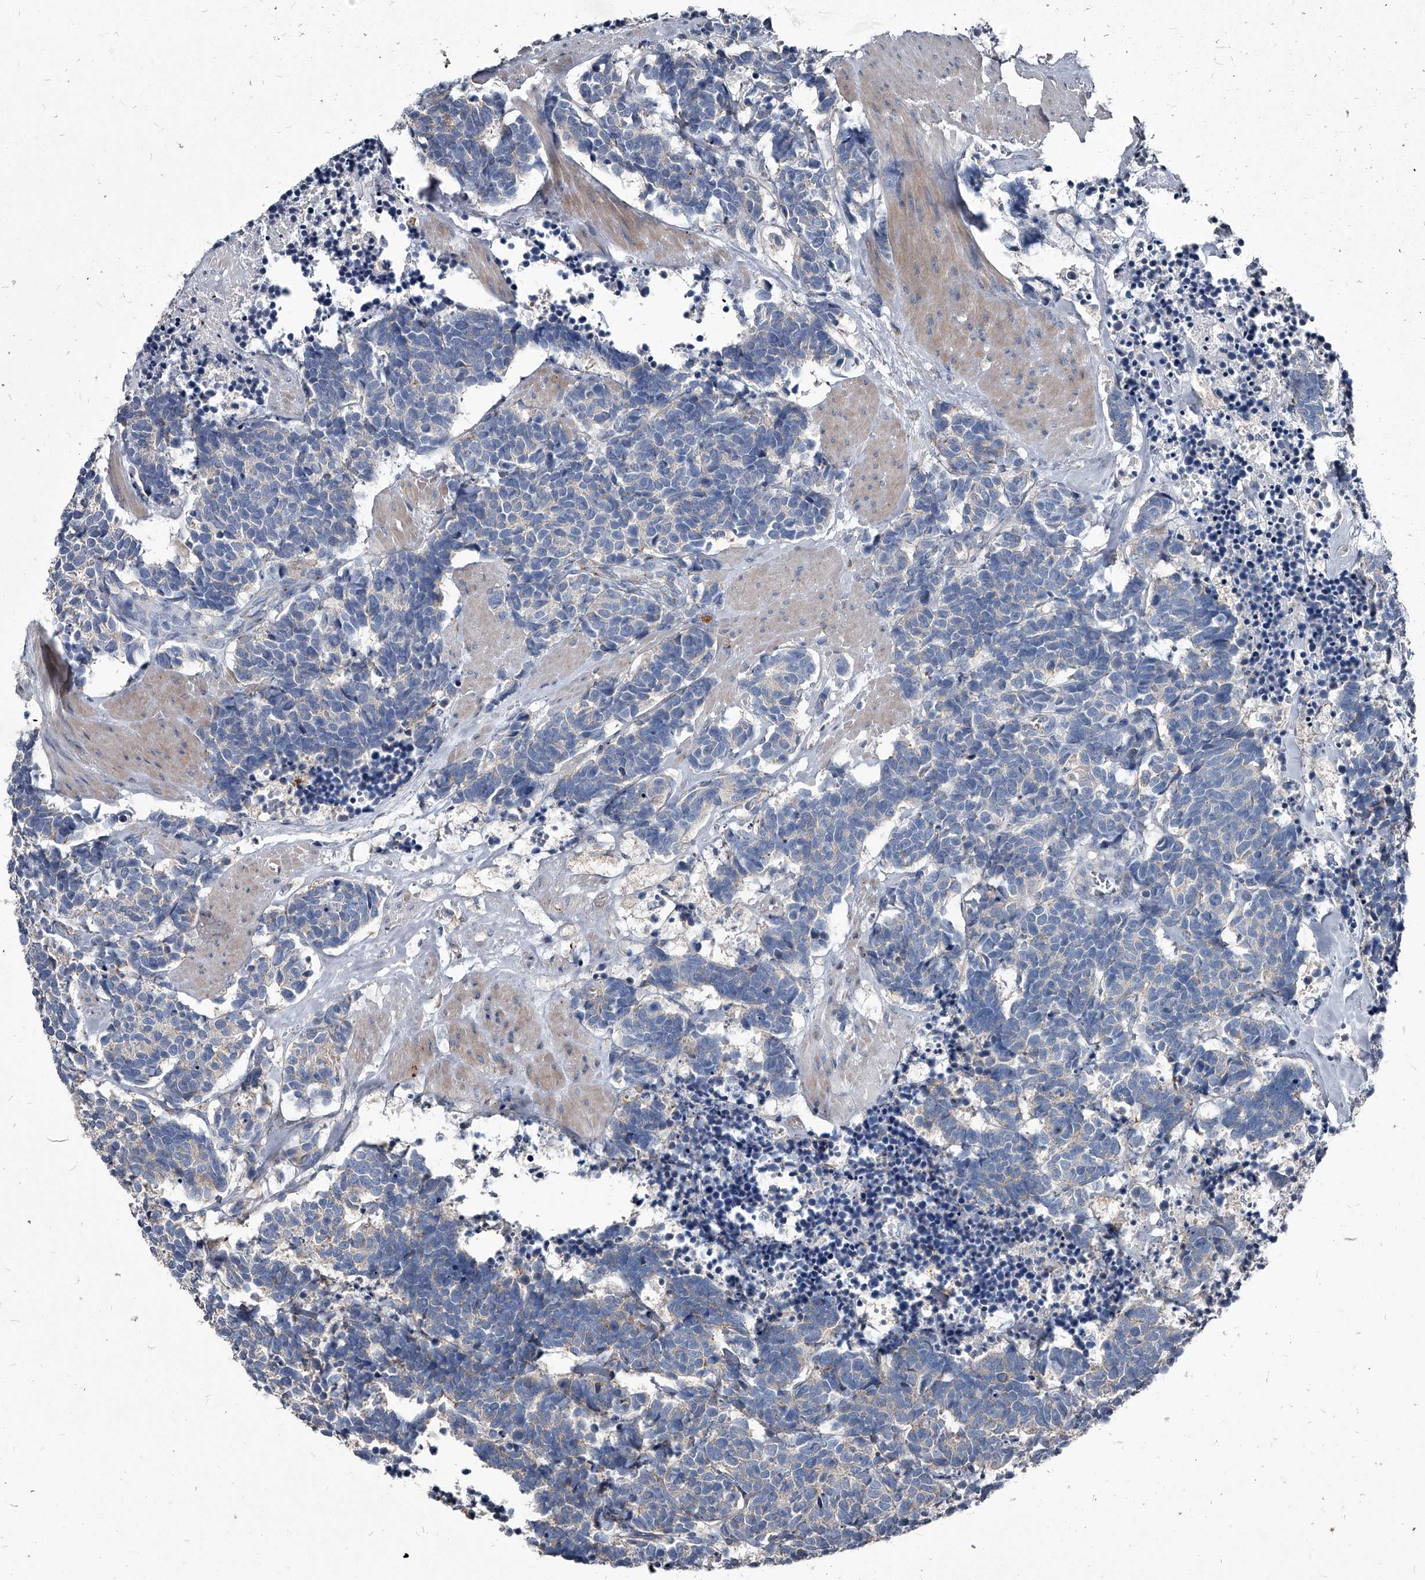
{"staining": {"intensity": "negative", "quantity": "none", "location": "none"}, "tissue": "carcinoid", "cell_type": "Tumor cells", "image_type": "cancer", "snomed": [{"axis": "morphology", "description": "Carcinoma, NOS"}, {"axis": "morphology", "description": "Carcinoid, malignant, NOS"}, {"axis": "topography", "description": "Urinary bladder"}], "caption": "A histopathology image of human carcinoid is negative for staining in tumor cells.", "gene": "PGLYRP3", "patient": {"sex": "male", "age": 57}}